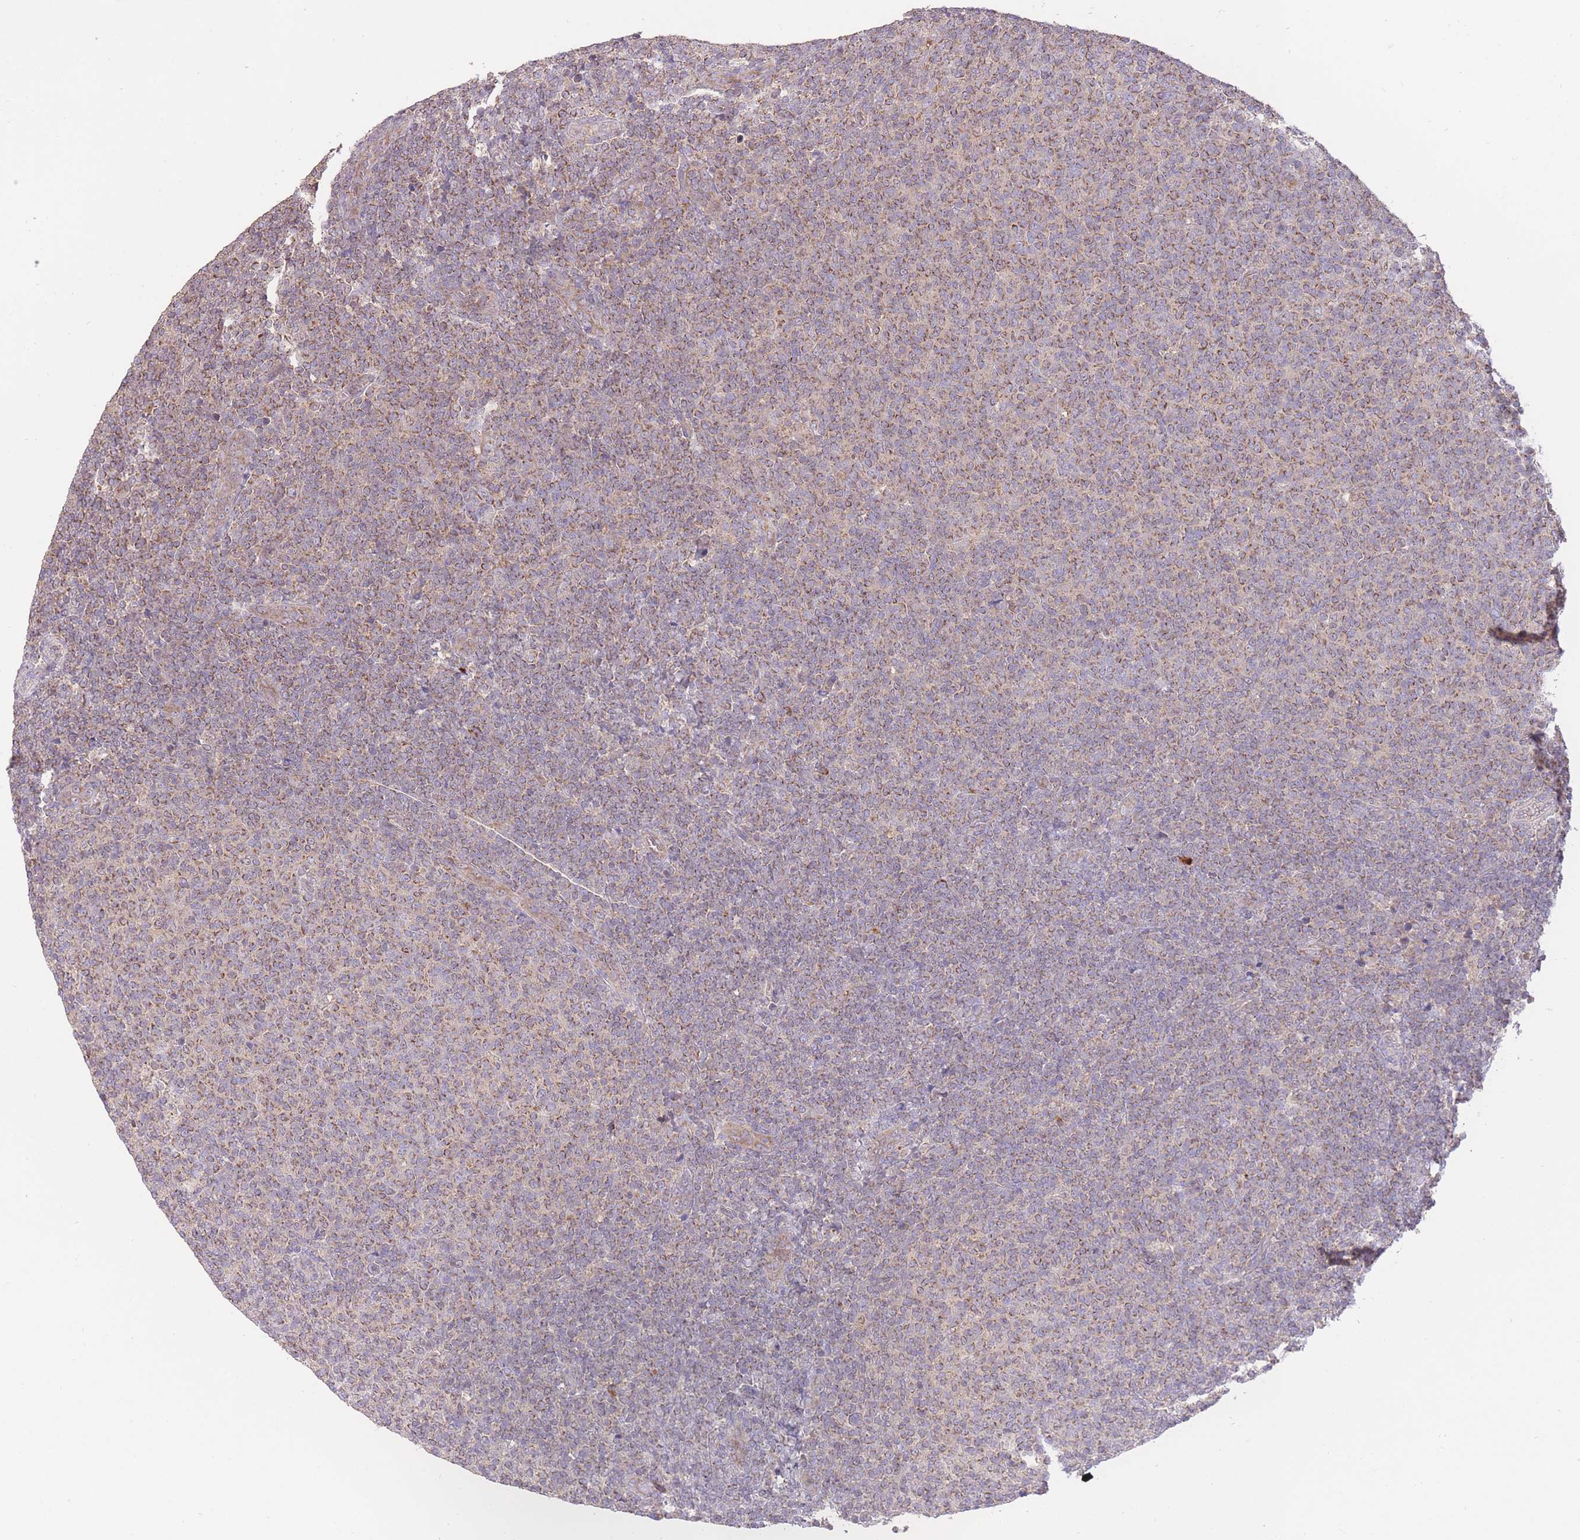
{"staining": {"intensity": "moderate", "quantity": ">75%", "location": "cytoplasmic/membranous"}, "tissue": "lymphoma", "cell_type": "Tumor cells", "image_type": "cancer", "snomed": [{"axis": "morphology", "description": "Malignant lymphoma, non-Hodgkin's type, Low grade"}, {"axis": "topography", "description": "Lymph node"}], "caption": "An IHC histopathology image of tumor tissue is shown. Protein staining in brown highlights moderate cytoplasmic/membranous positivity in low-grade malignant lymphoma, non-Hodgkin's type within tumor cells. The staining is performed using DAB brown chromogen to label protein expression. The nuclei are counter-stained blue using hematoxylin.", "gene": "PREP", "patient": {"sex": "male", "age": 66}}